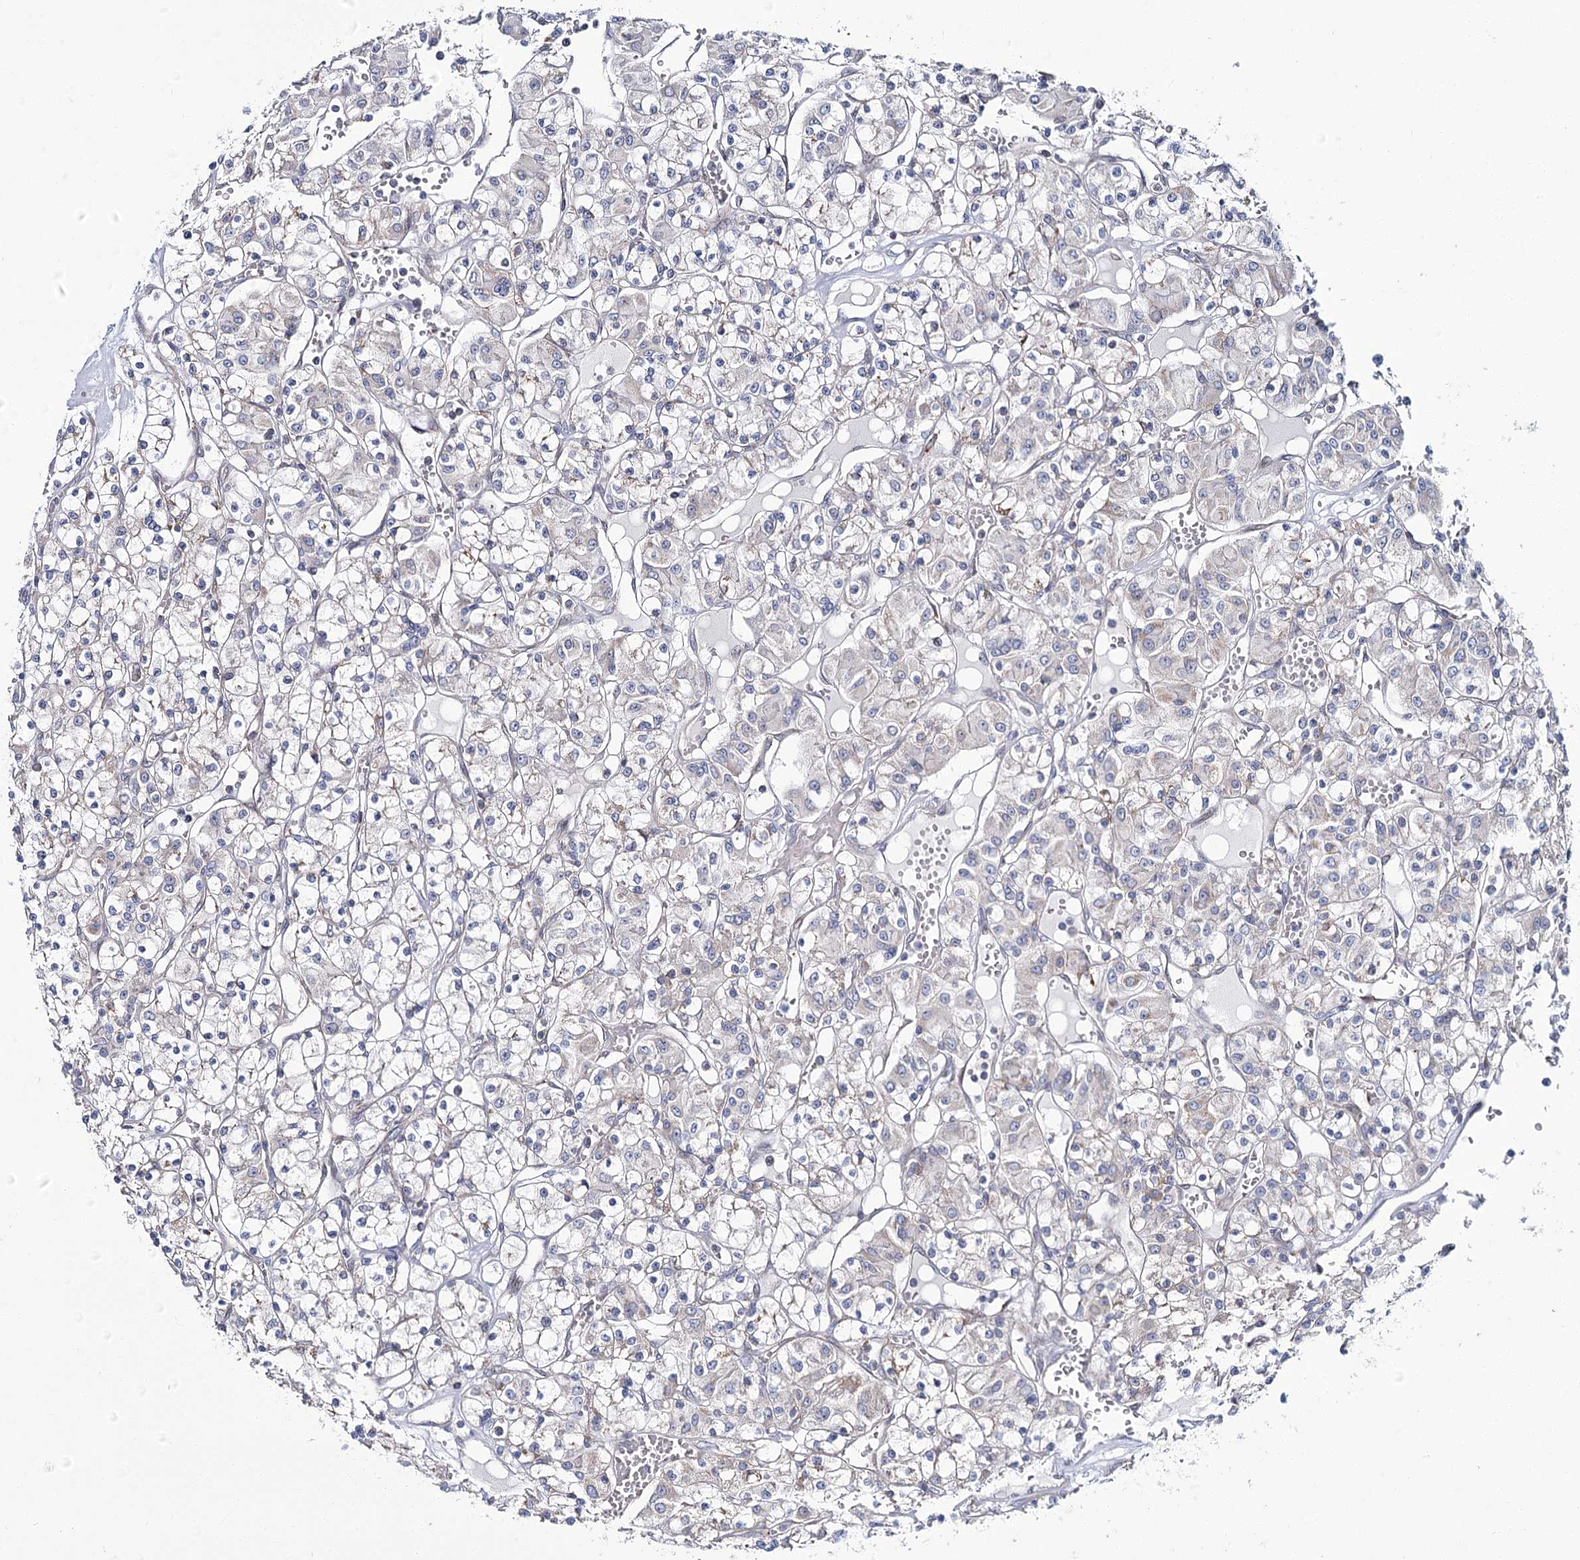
{"staining": {"intensity": "negative", "quantity": "none", "location": "none"}, "tissue": "renal cancer", "cell_type": "Tumor cells", "image_type": "cancer", "snomed": [{"axis": "morphology", "description": "Adenocarcinoma, NOS"}, {"axis": "topography", "description": "Kidney"}], "caption": "This photomicrograph is of adenocarcinoma (renal) stained with IHC to label a protein in brown with the nuclei are counter-stained blue. There is no positivity in tumor cells.", "gene": "CPLANE1", "patient": {"sex": "female", "age": 59}}